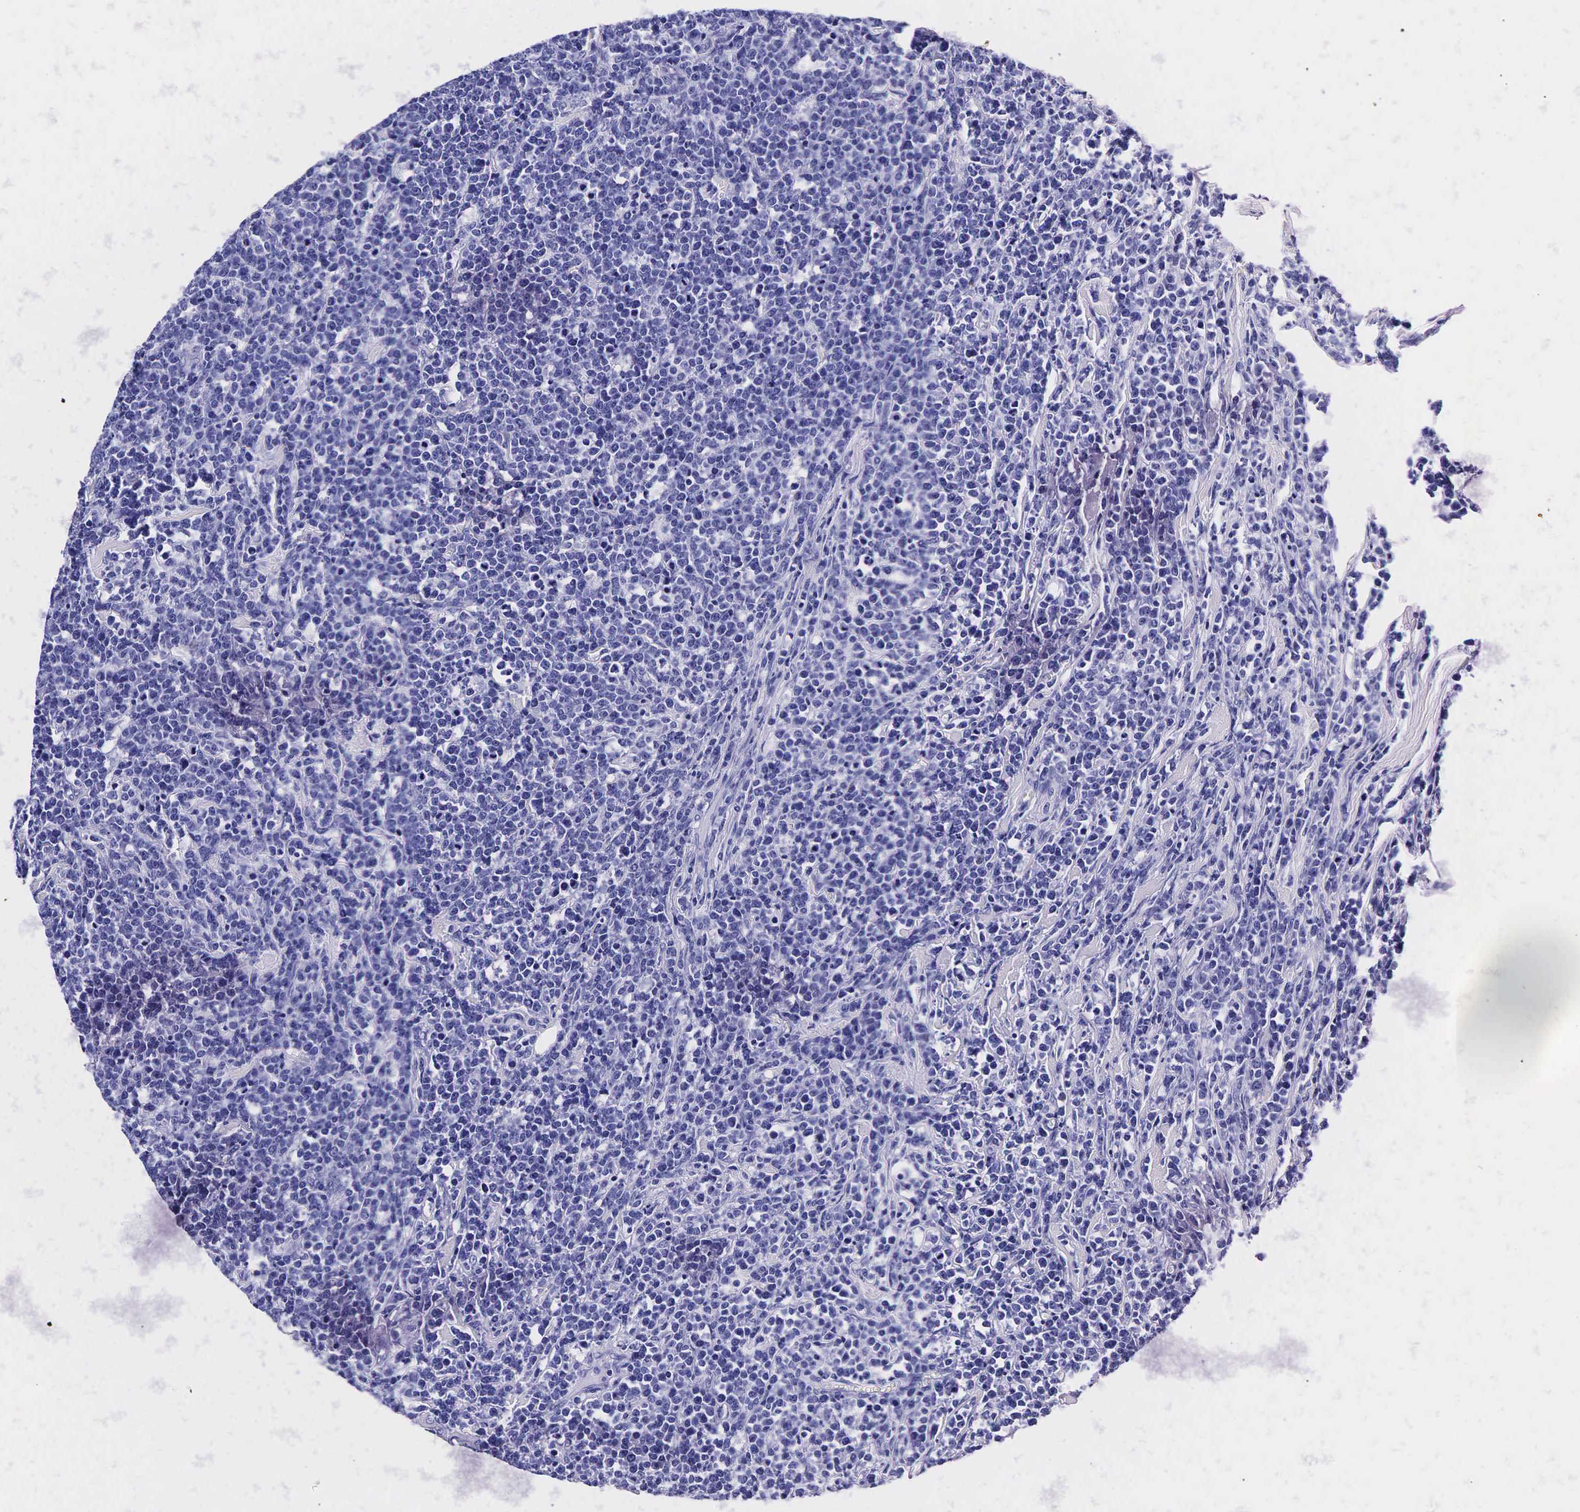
{"staining": {"intensity": "negative", "quantity": "none", "location": "none"}, "tissue": "lymphoma", "cell_type": "Tumor cells", "image_type": "cancer", "snomed": [{"axis": "morphology", "description": "Malignant lymphoma, non-Hodgkin's type, High grade"}, {"axis": "topography", "description": "Small intestine"}, {"axis": "topography", "description": "Colon"}], "caption": "Immunohistochemical staining of lymphoma exhibits no significant expression in tumor cells.", "gene": "KLK3", "patient": {"sex": "male", "age": 8}}